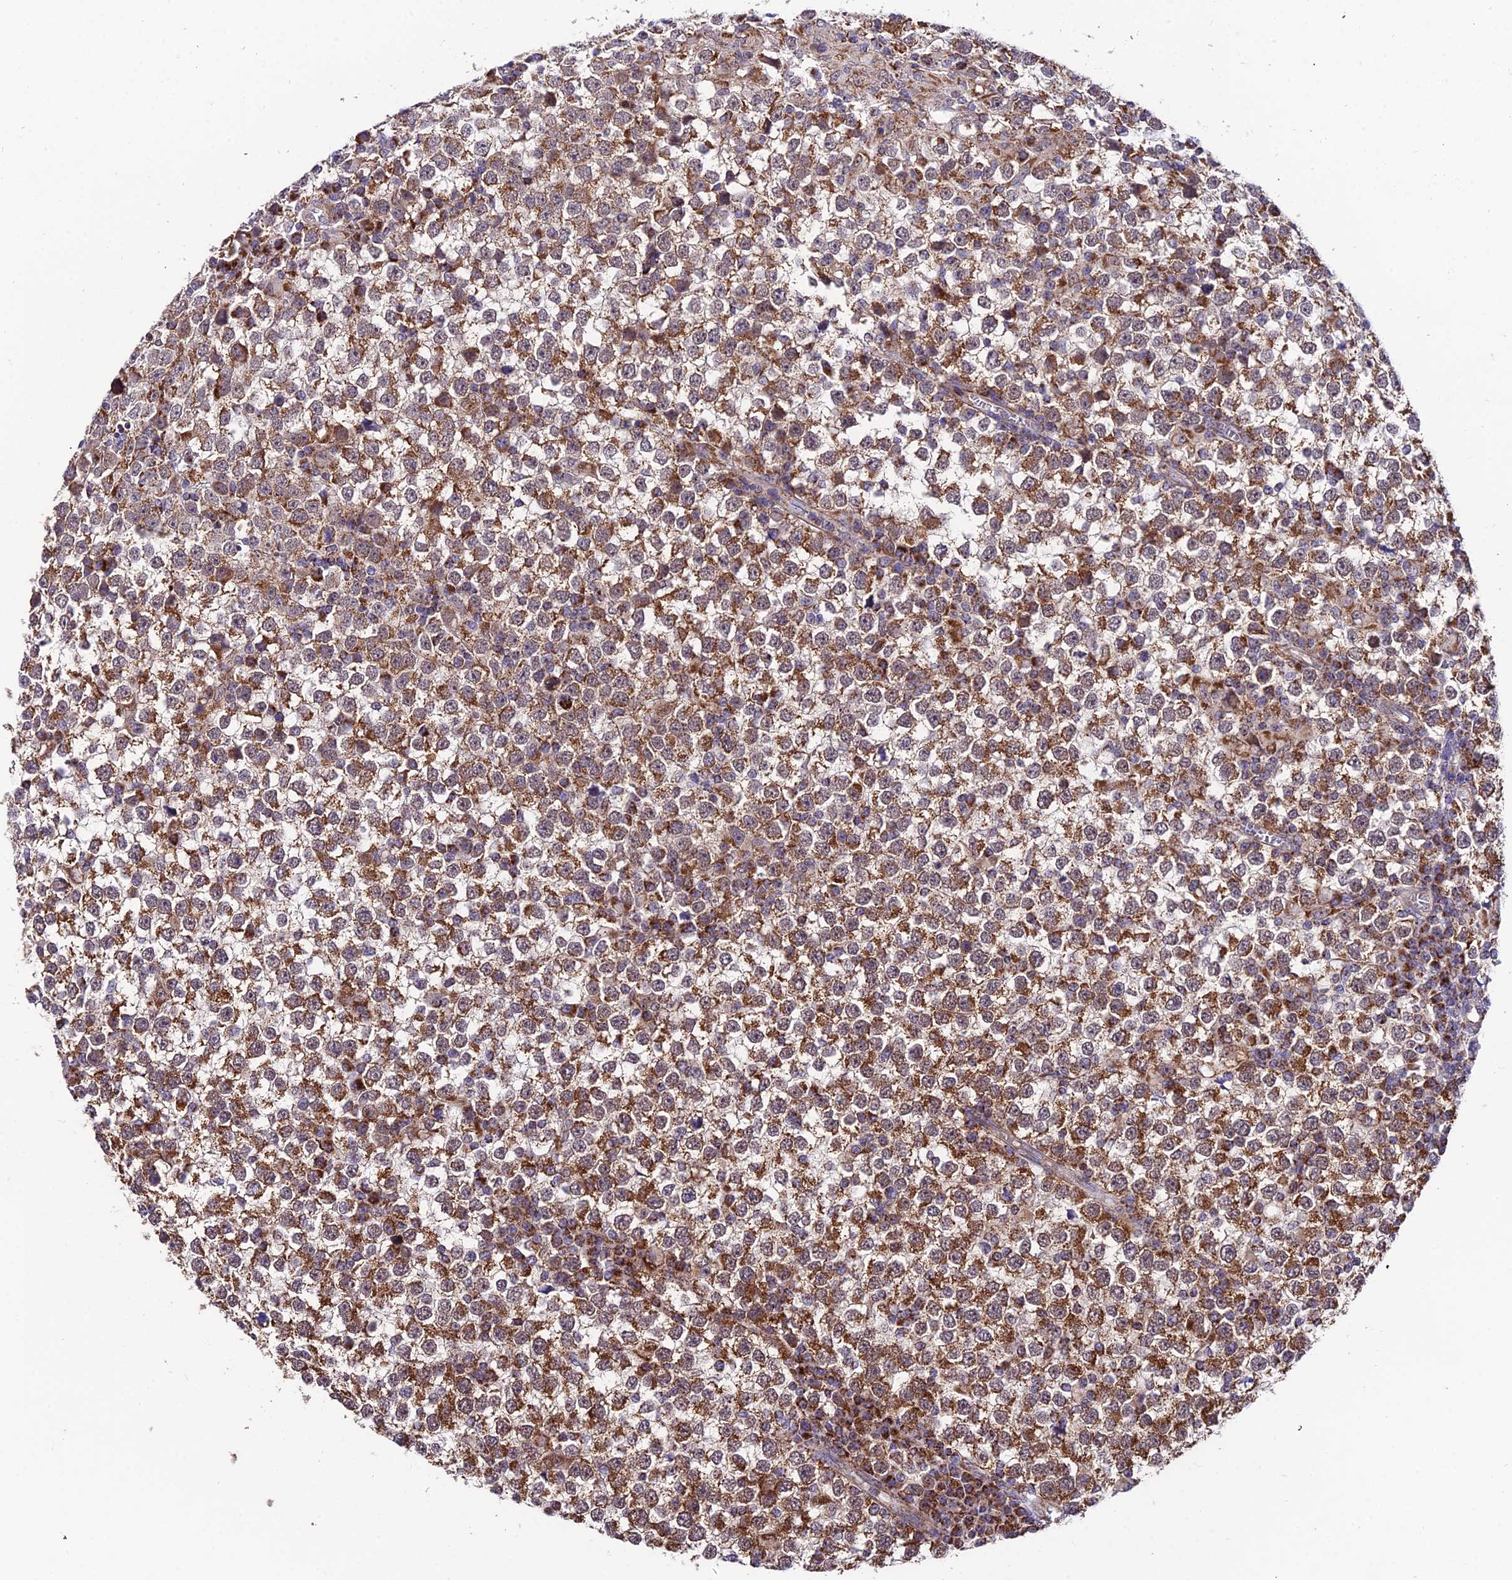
{"staining": {"intensity": "moderate", "quantity": ">75%", "location": "cytoplasmic/membranous"}, "tissue": "testis cancer", "cell_type": "Tumor cells", "image_type": "cancer", "snomed": [{"axis": "morphology", "description": "Seminoma, NOS"}, {"axis": "topography", "description": "Testis"}], "caption": "Human testis cancer (seminoma) stained with a protein marker shows moderate staining in tumor cells.", "gene": "PSMD2", "patient": {"sex": "male", "age": 65}}